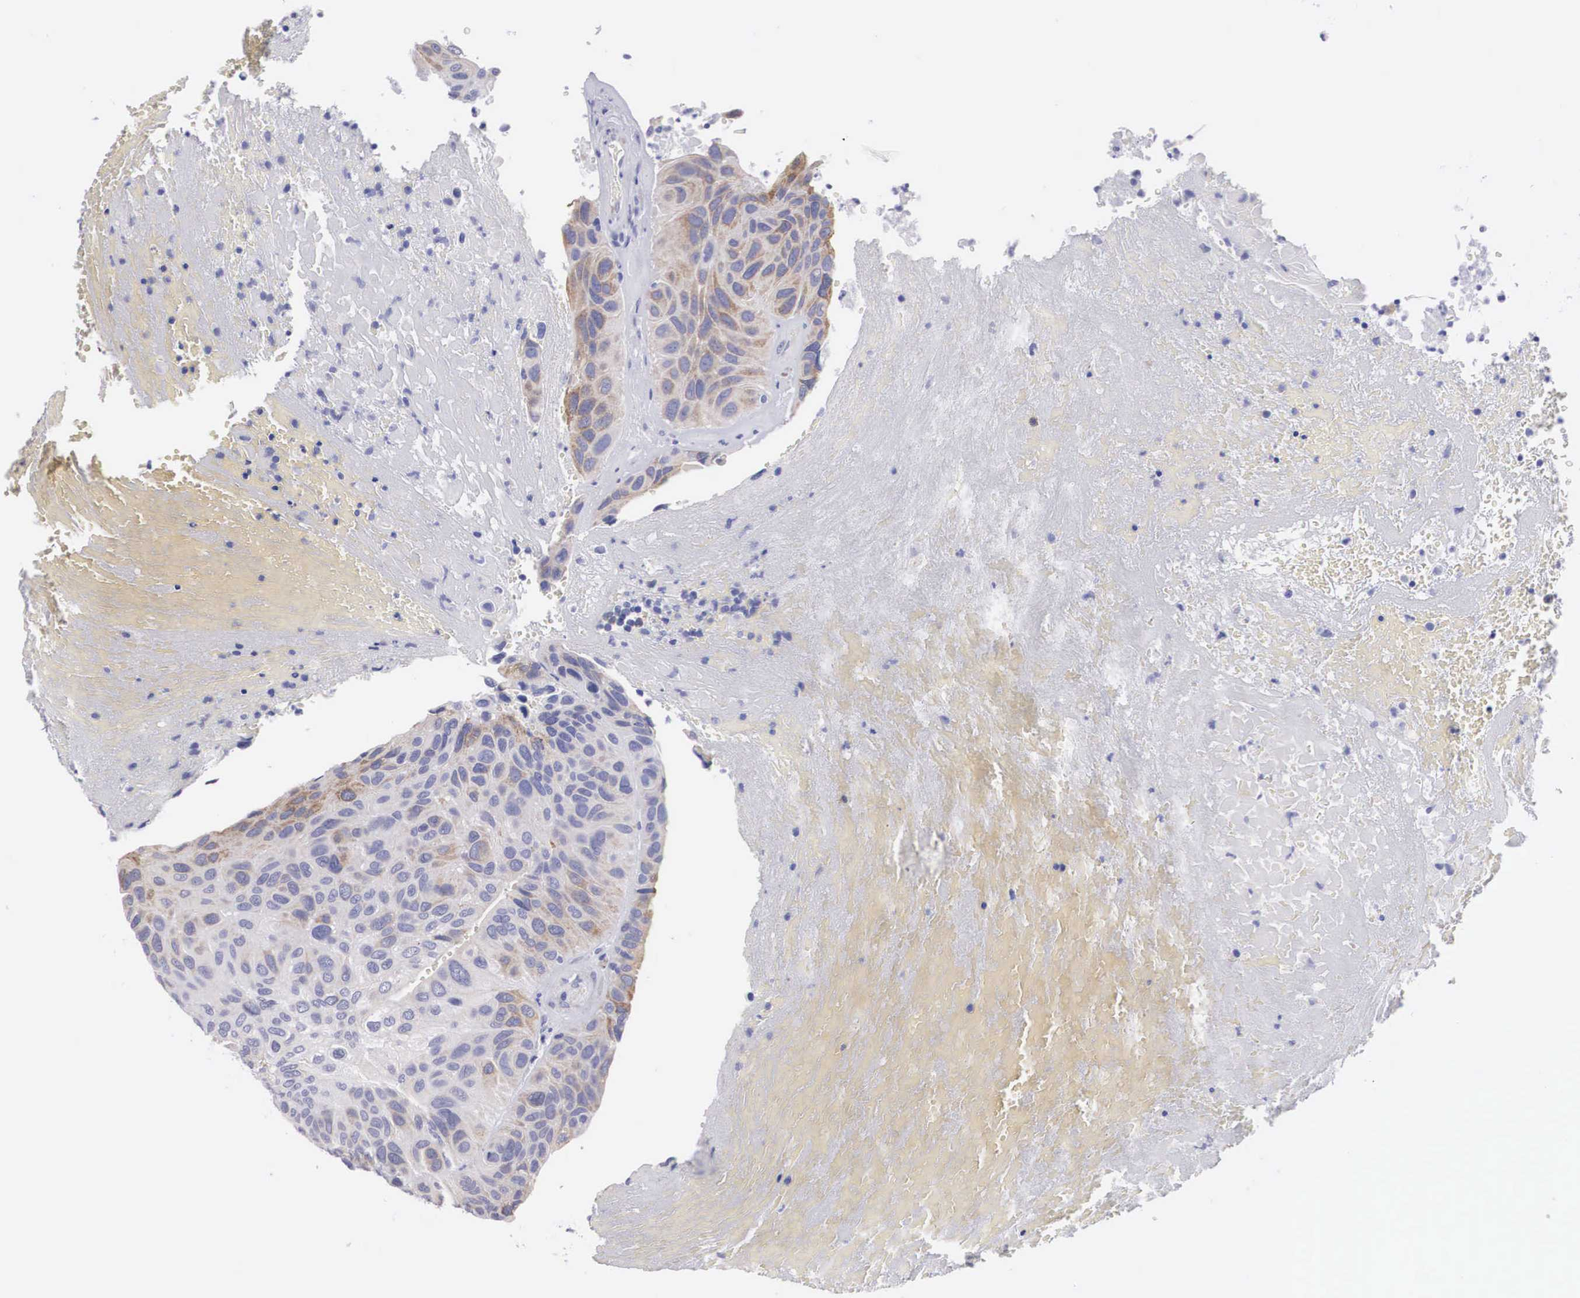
{"staining": {"intensity": "weak", "quantity": "25%-75%", "location": "cytoplasmic/membranous"}, "tissue": "urothelial cancer", "cell_type": "Tumor cells", "image_type": "cancer", "snomed": [{"axis": "morphology", "description": "Urothelial carcinoma, High grade"}, {"axis": "topography", "description": "Urinary bladder"}], "caption": "This is an image of immunohistochemistry (IHC) staining of urothelial cancer, which shows weak expression in the cytoplasmic/membranous of tumor cells.", "gene": "ARMCX3", "patient": {"sex": "male", "age": 66}}